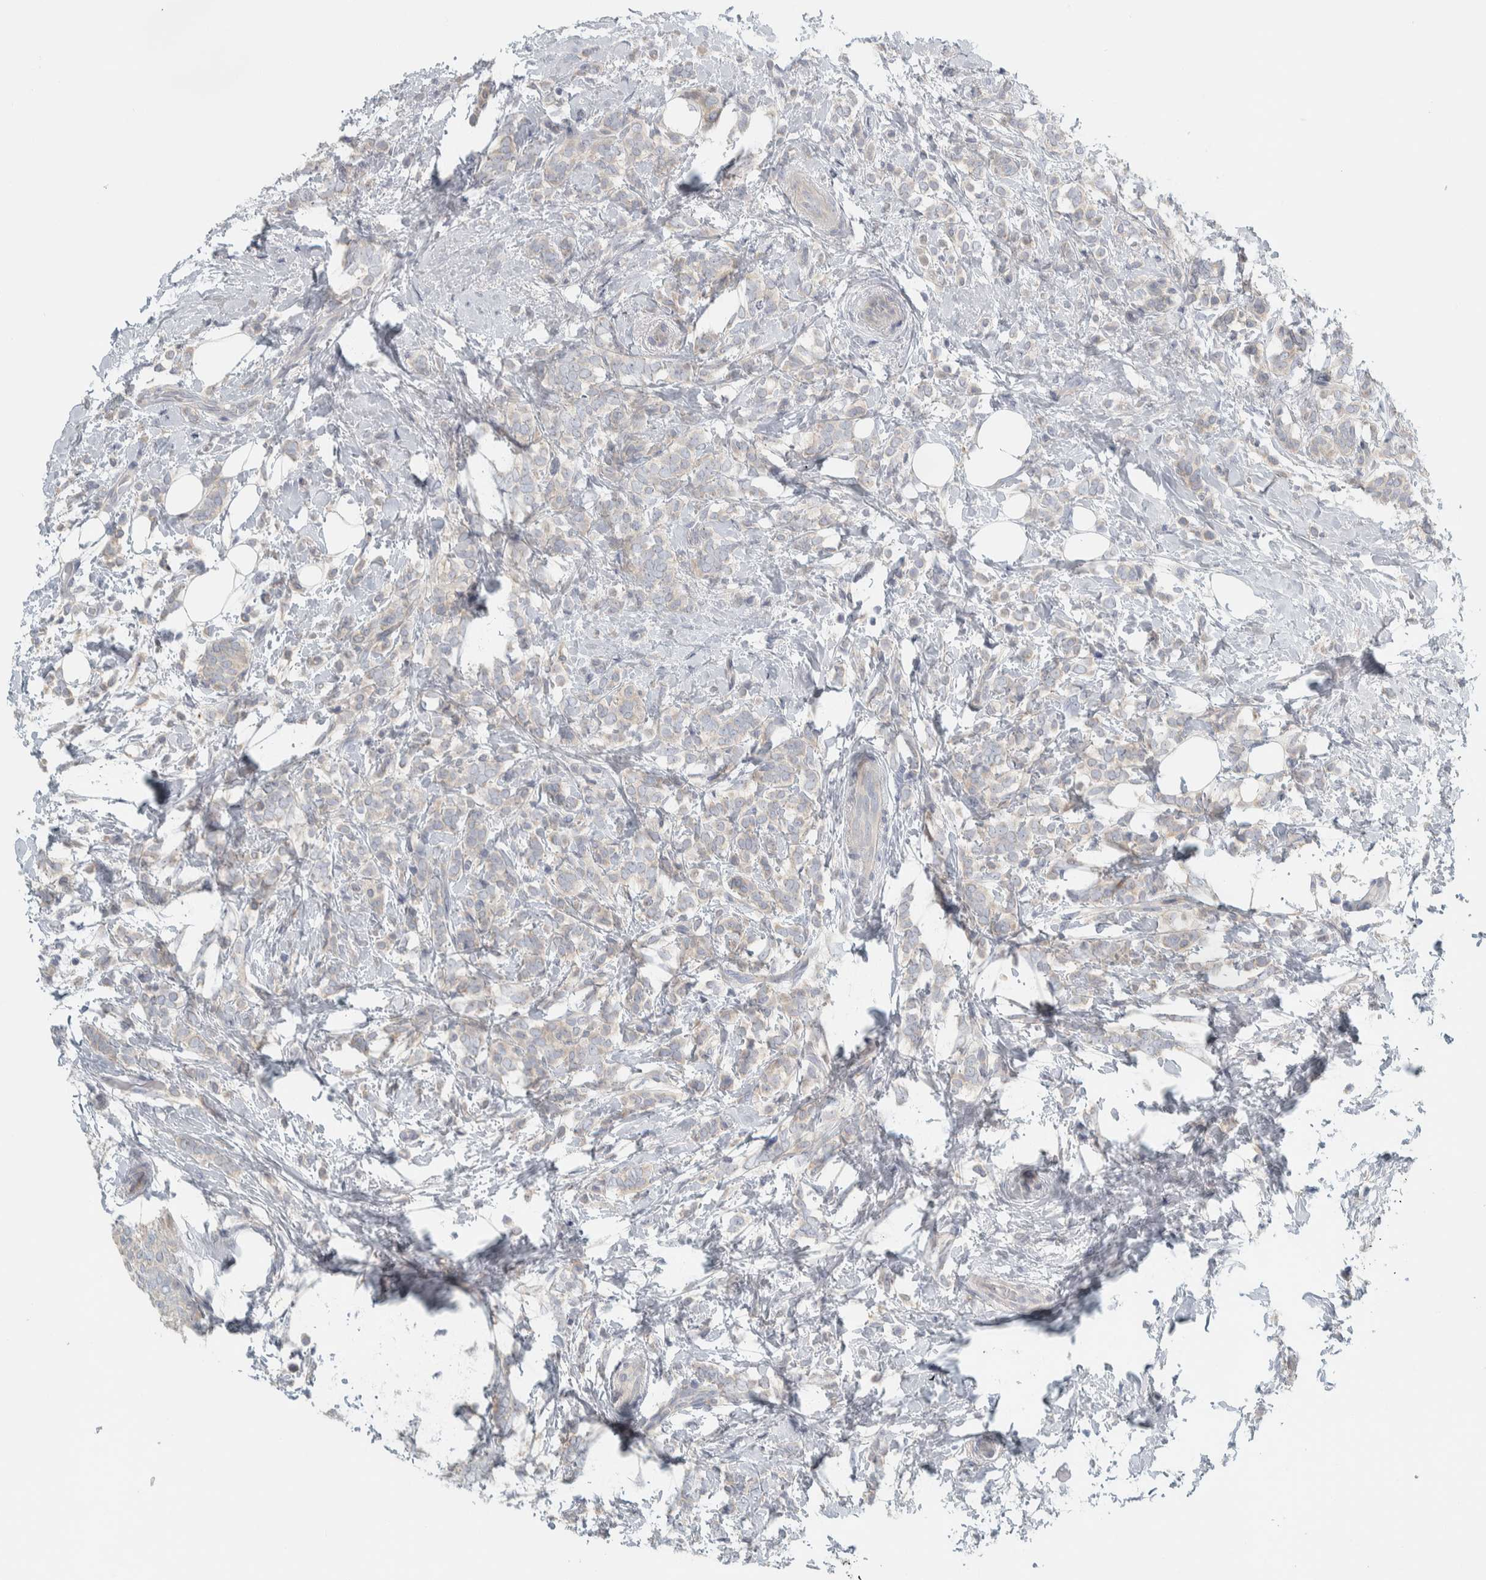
{"staining": {"intensity": "negative", "quantity": "none", "location": "none"}, "tissue": "breast cancer", "cell_type": "Tumor cells", "image_type": "cancer", "snomed": [{"axis": "morphology", "description": "Lobular carcinoma"}, {"axis": "topography", "description": "Breast"}], "caption": "Immunohistochemical staining of human breast lobular carcinoma reveals no significant staining in tumor cells.", "gene": "HGS", "patient": {"sex": "female", "age": 50}}